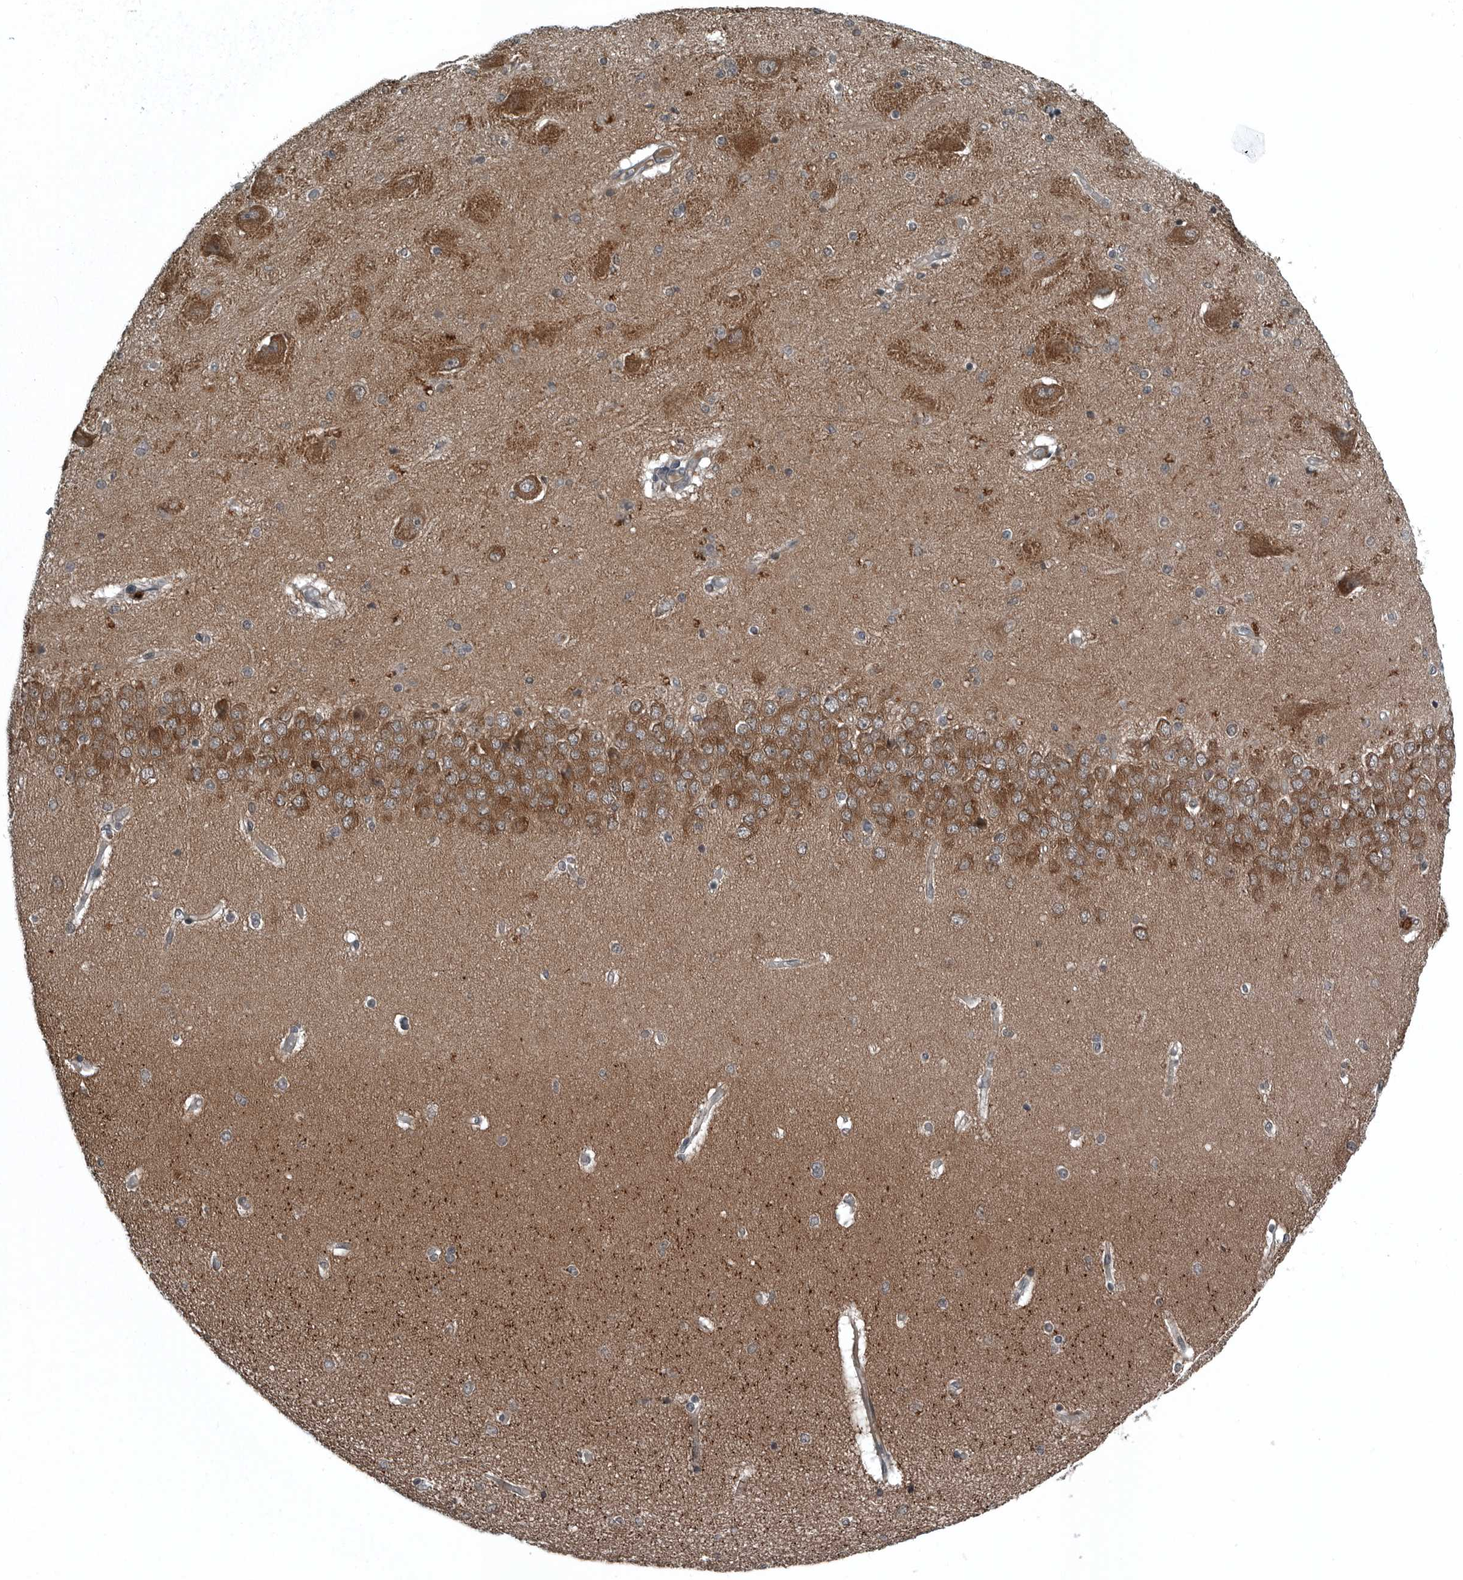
{"staining": {"intensity": "negative", "quantity": "none", "location": "none"}, "tissue": "hippocampus", "cell_type": "Glial cells", "image_type": "normal", "snomed": [{"axis": "morphology", "description": "Normal tissue, NOS"}, {"axis": "topography", "description": "Hippocampus"}], "caption": "Micrograph shows no significant protein staining in glial cells of normal hippocampus. Nuclei are stained in blue.", "gene": "GAK", "patient": {"sex": "female", "age": 54}}